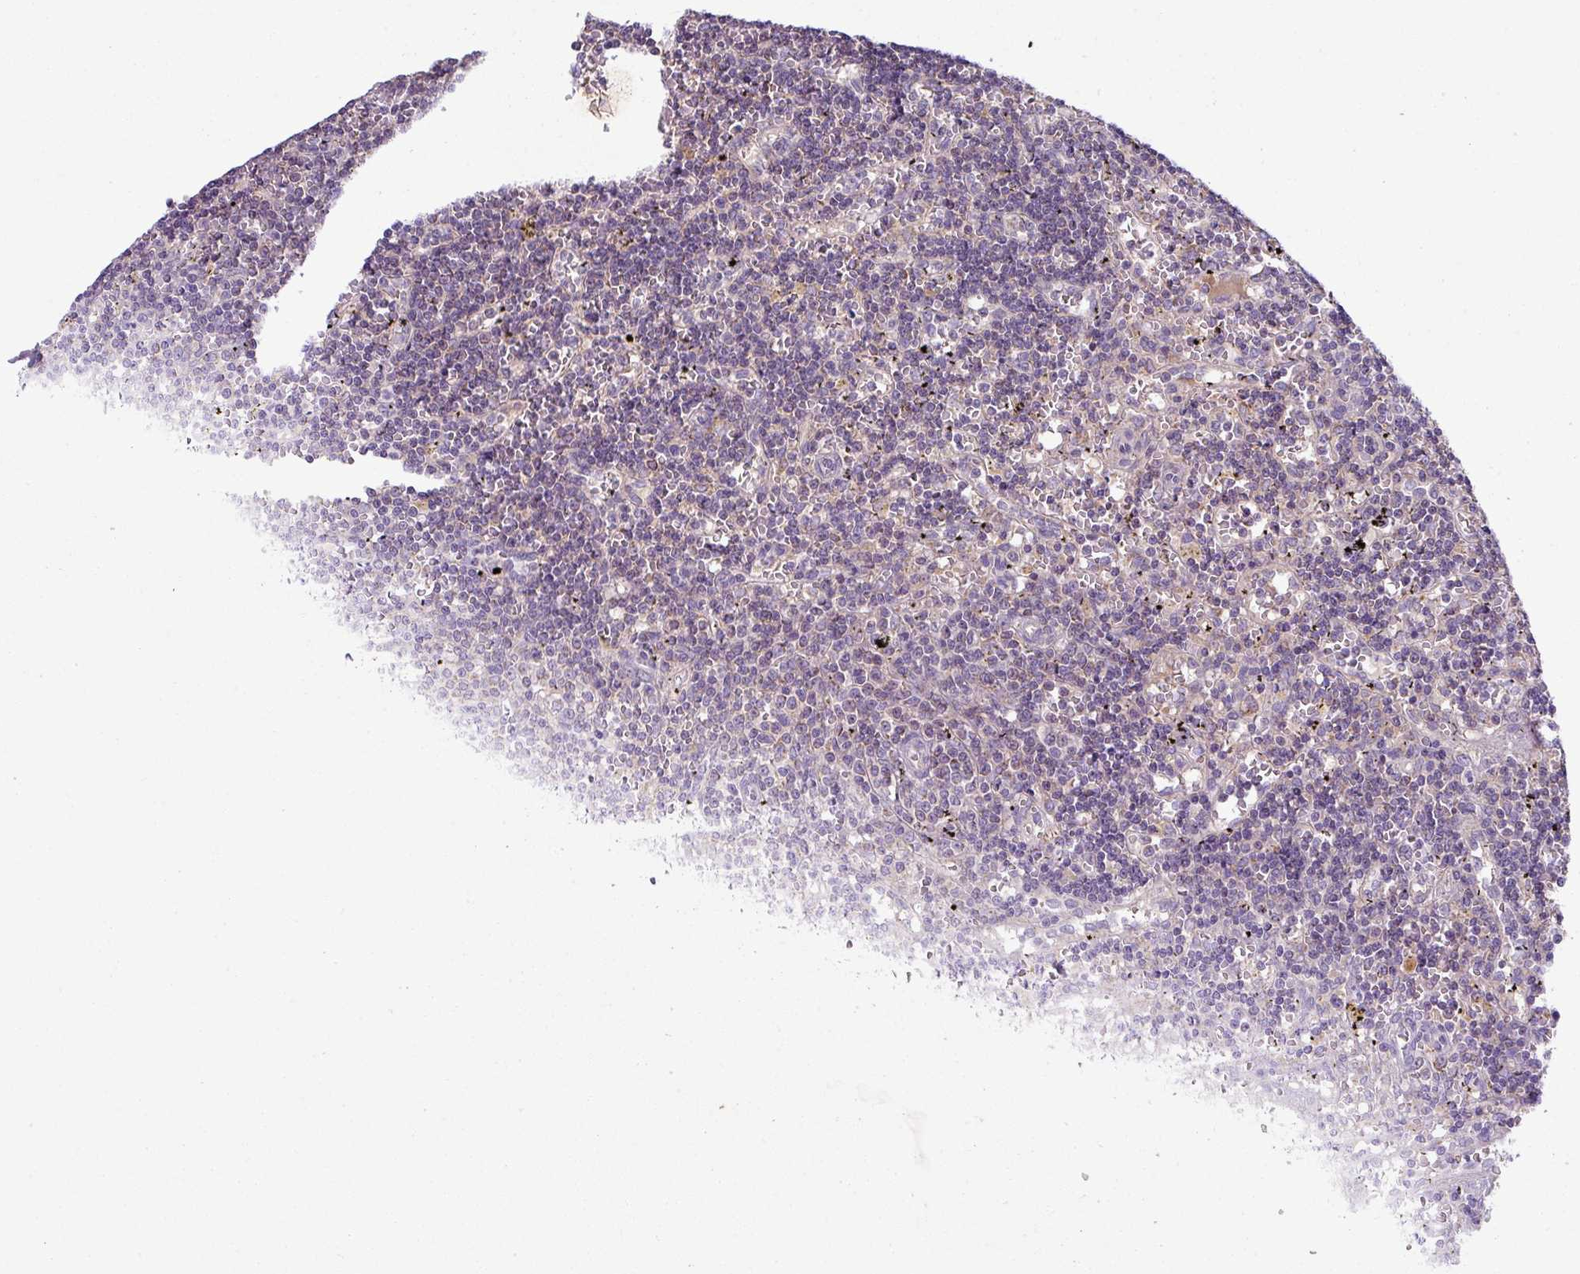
{"staining": {"intensity": "negative", "quantity": "none", "location": "none"}, "tissue": "lymphoma", "cell_type": "Tumor cells", "image_type": "cancer", "snomed": [{"axis": "morphology", "description": "Malignant lymphoma, non-Hodgkin's type, Low grade"}, {"axis": "topography", "description": "Spleen"}], "caption": "This is an immunohistochemistry (IHC) photomicrograph of human low-grade malignant lymphoma, non-Hodgkin's type. There is no staining in tumor cells.", "gene": "LRRC9", "patient": {"sex": "male", "age": 60}}